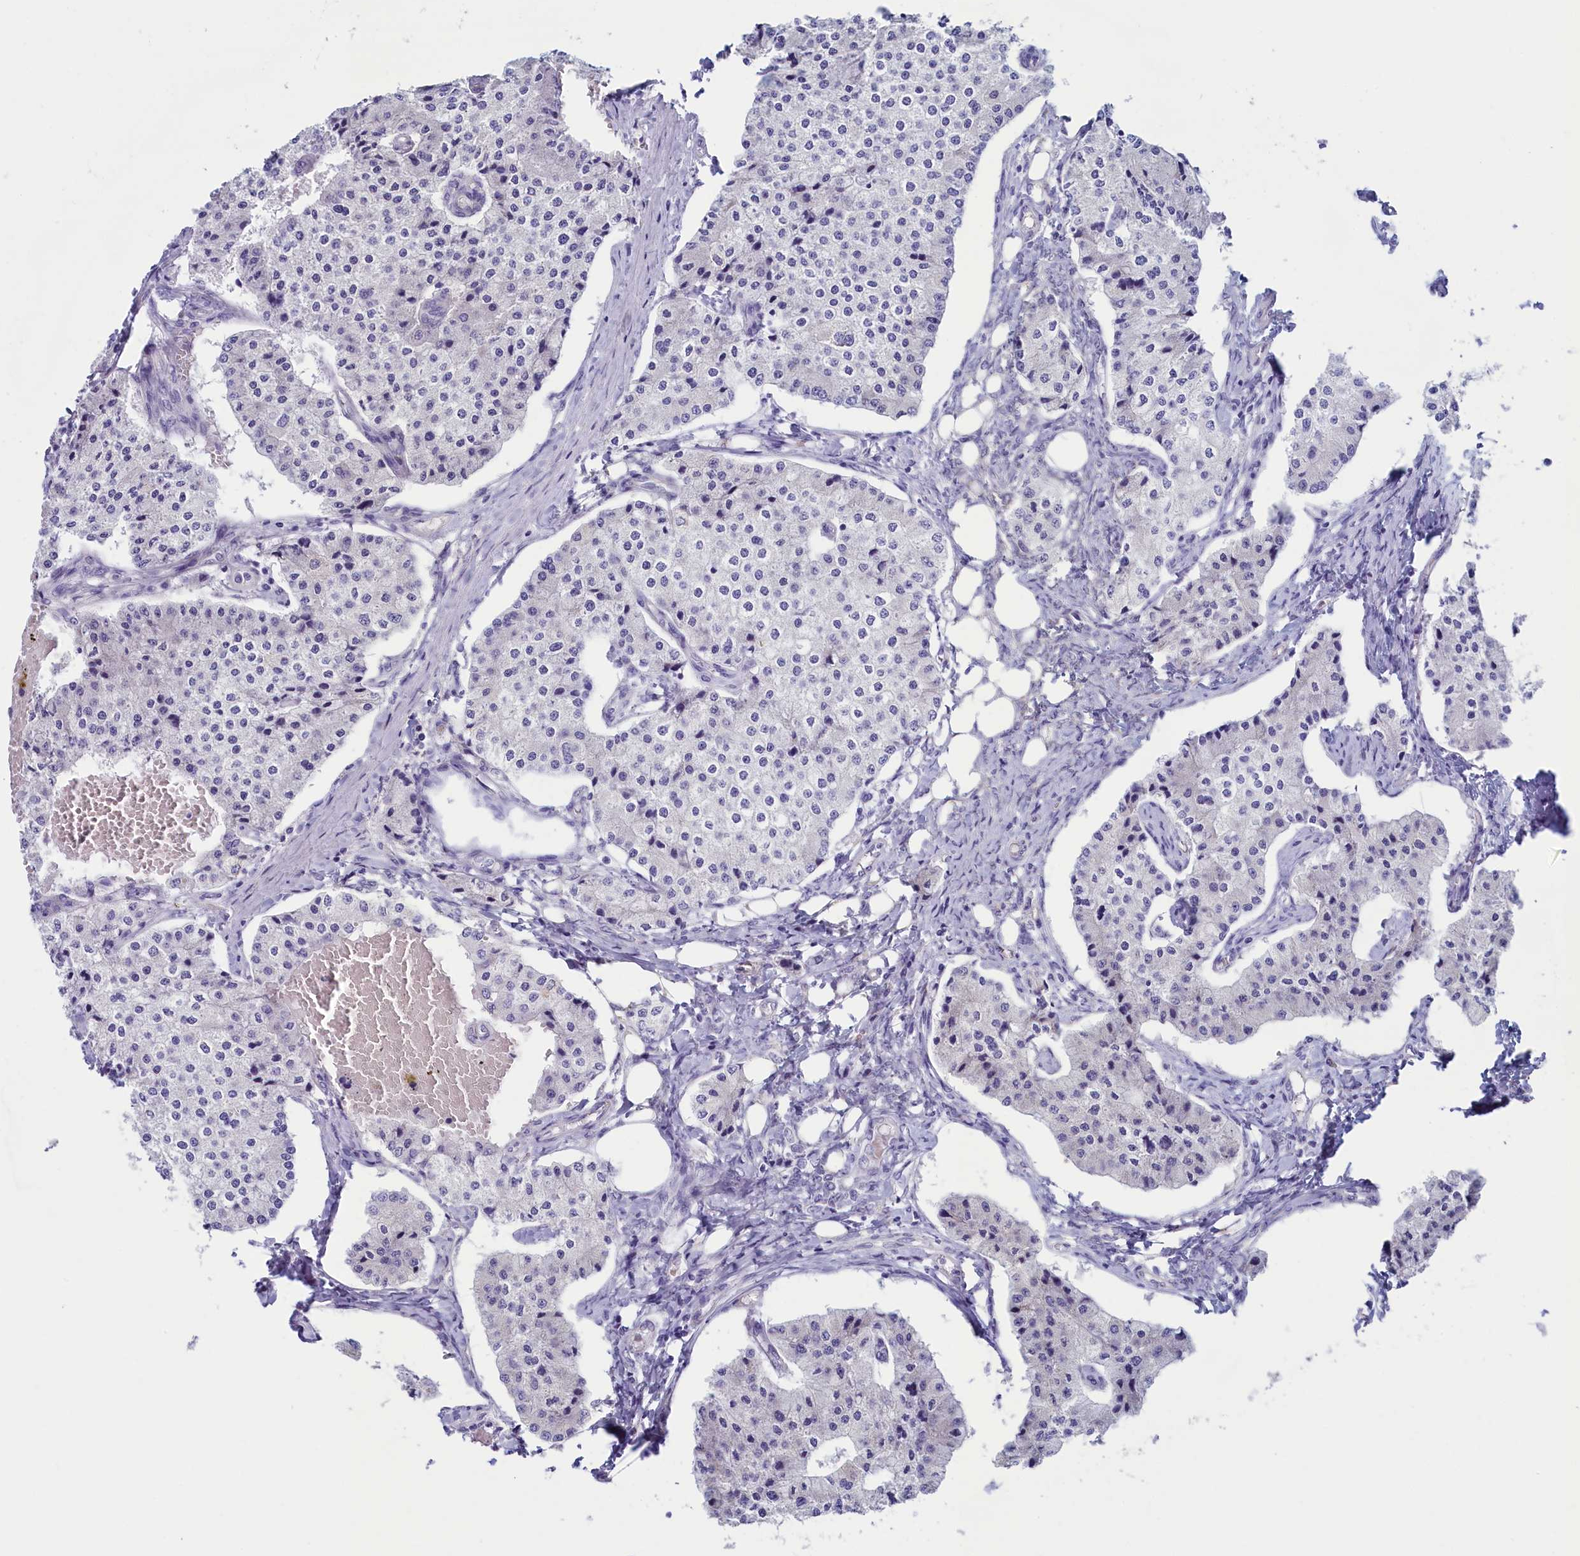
{"staining": {"intensity": "negative", "quantity": "none", "location": "none"}, "tissue": "carcinoid", "cell_type": "Tumor cells", "image_type": "cancer", "snomed": [{"axis": "morphology", "description": "Carcinoid, malignant, NOS"}, {"axis": "topography", "description": "Colon"}], "caption": "Photomicrograph shows no protein staining in tumor cells of malignant carcinoid tissue.", "gene": "SKA3", "patient": {"sex": "female", "age": 52}}